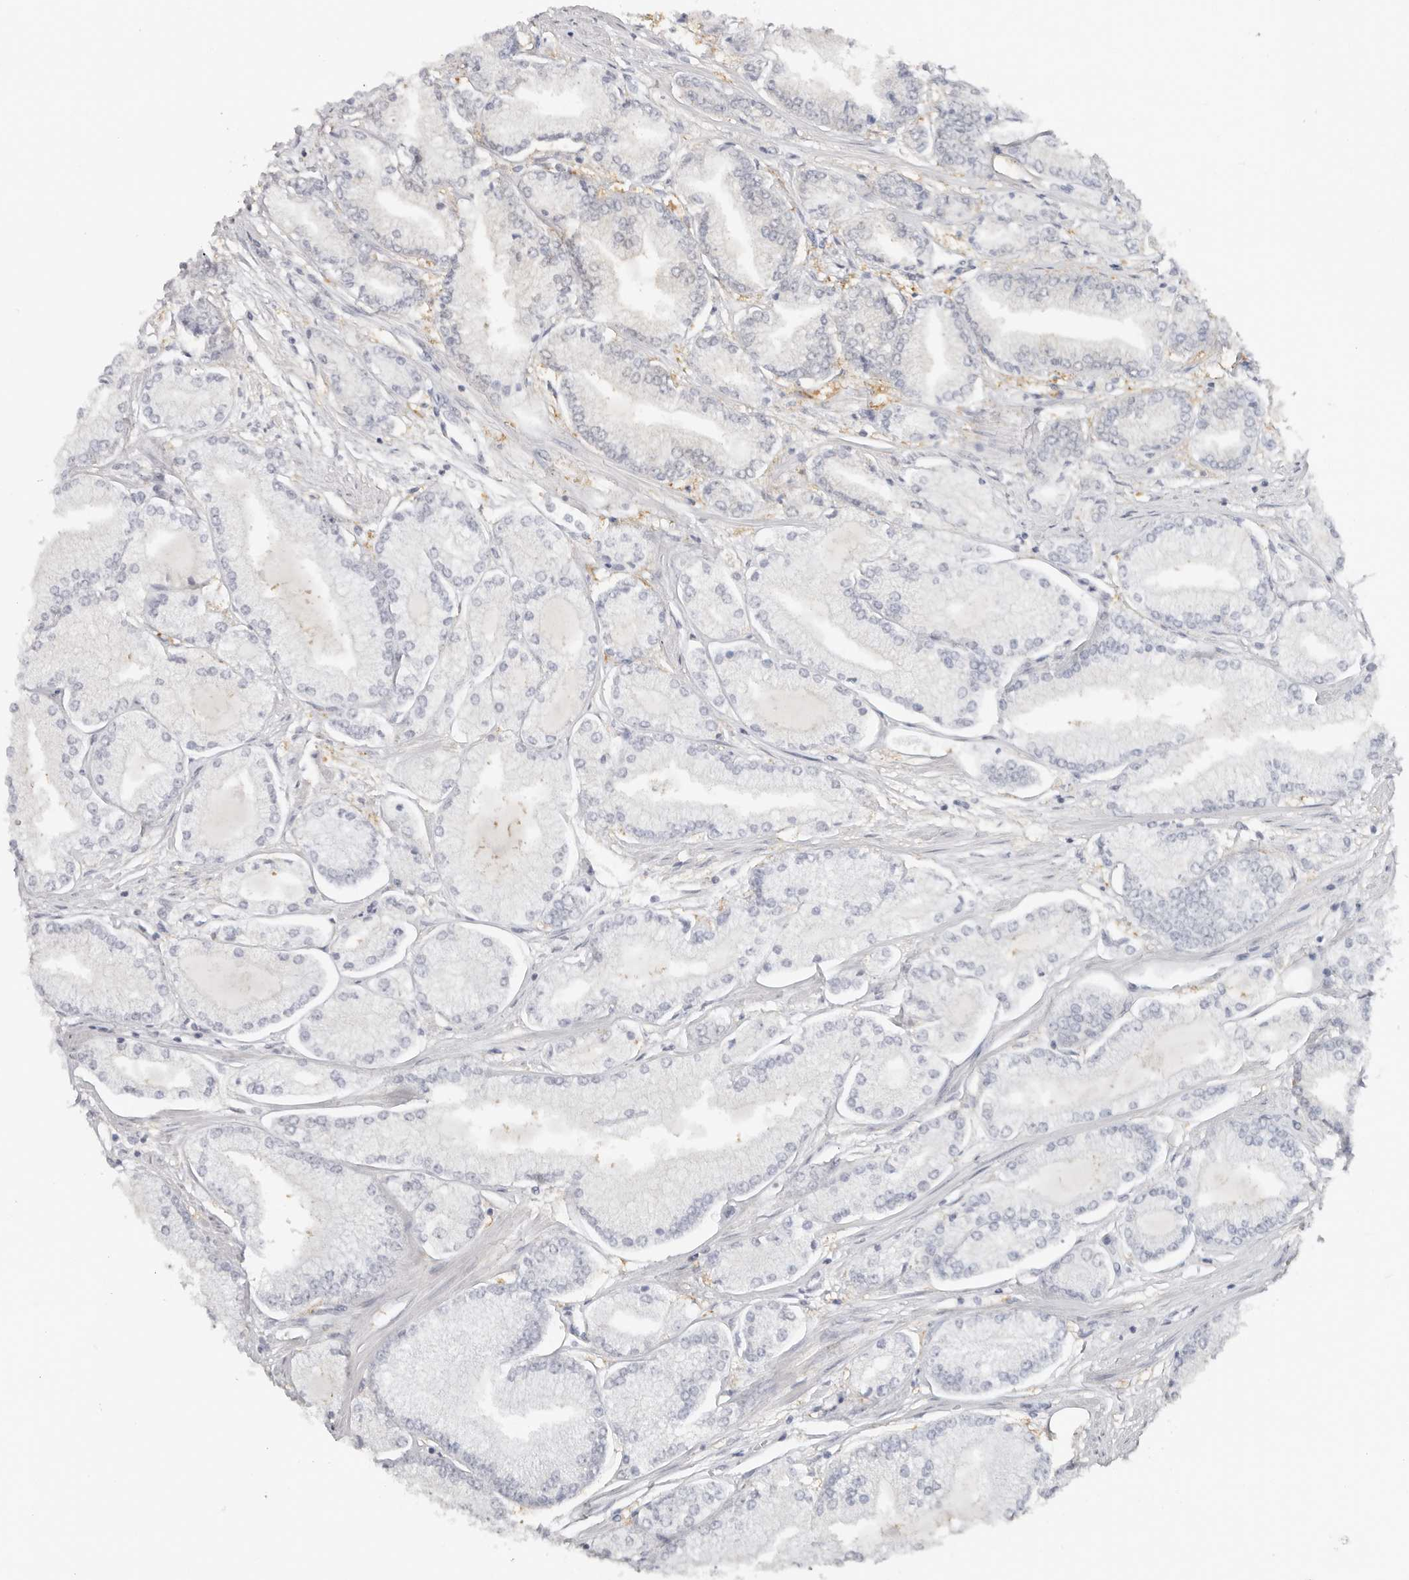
{"staining": {"intensity": "negative", "quantity": "none", "location": "none"}, "tissue": "prostate cancer", "cell_type": "Tumor cells", "image_type": "cancer", "snomed": [{"axis": "morphology", "description": "Adenocarcinoma, Low grade"}, {"axis": "topography", "description": "Prostate"}], "caption": "Immunohistochemistry (IHC) of prostate low-grade adenocarcinoma displays no positivity in tumor cells.", "gene": "LARP7", "patient": {"sex": "male", "age": 52}}